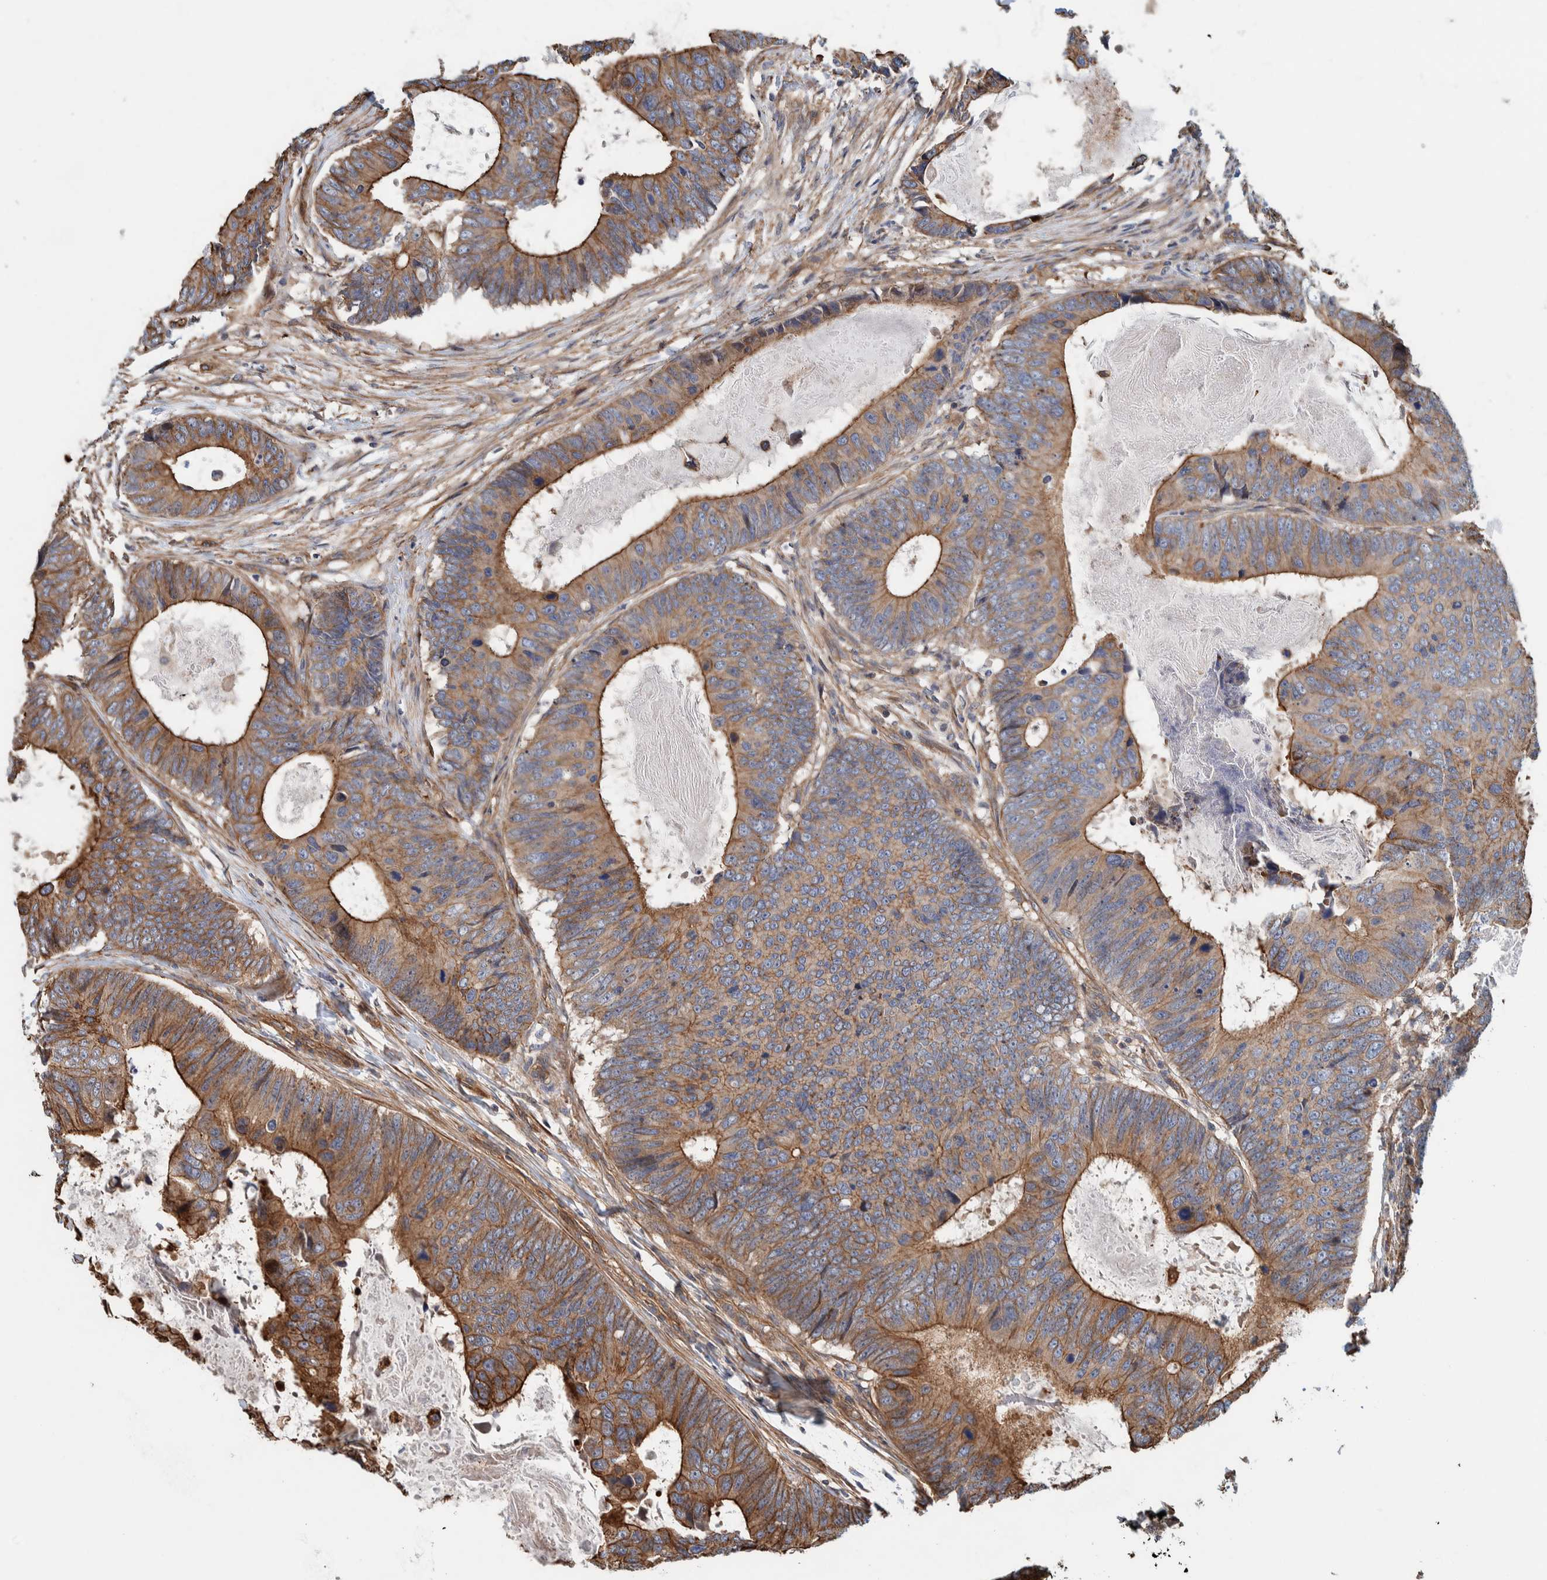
{"staining": {"intensity": "moderate", "quantity": ">75%", "location": "cytoplasmic/membranous"}, "tissue": "colorectal cancer", "cell_type": "Tumor cells", "image_type": "cancer", "snomed": [{"axis": "morphology", "description": "Adenocarcinoma, NOS"}, {"axis": "topography", "description": "Colon"}], "caption": "A micrograph of human colorectal adenocarcinoma stained for a protein reveals moderate cytoplasmic/membranous brown staining in tumor cells. (Brightfield microscopy of DAB IHC at high magnification).", "gene": "PKD1L1", "patient": {"sex": "male", "age": 56}}